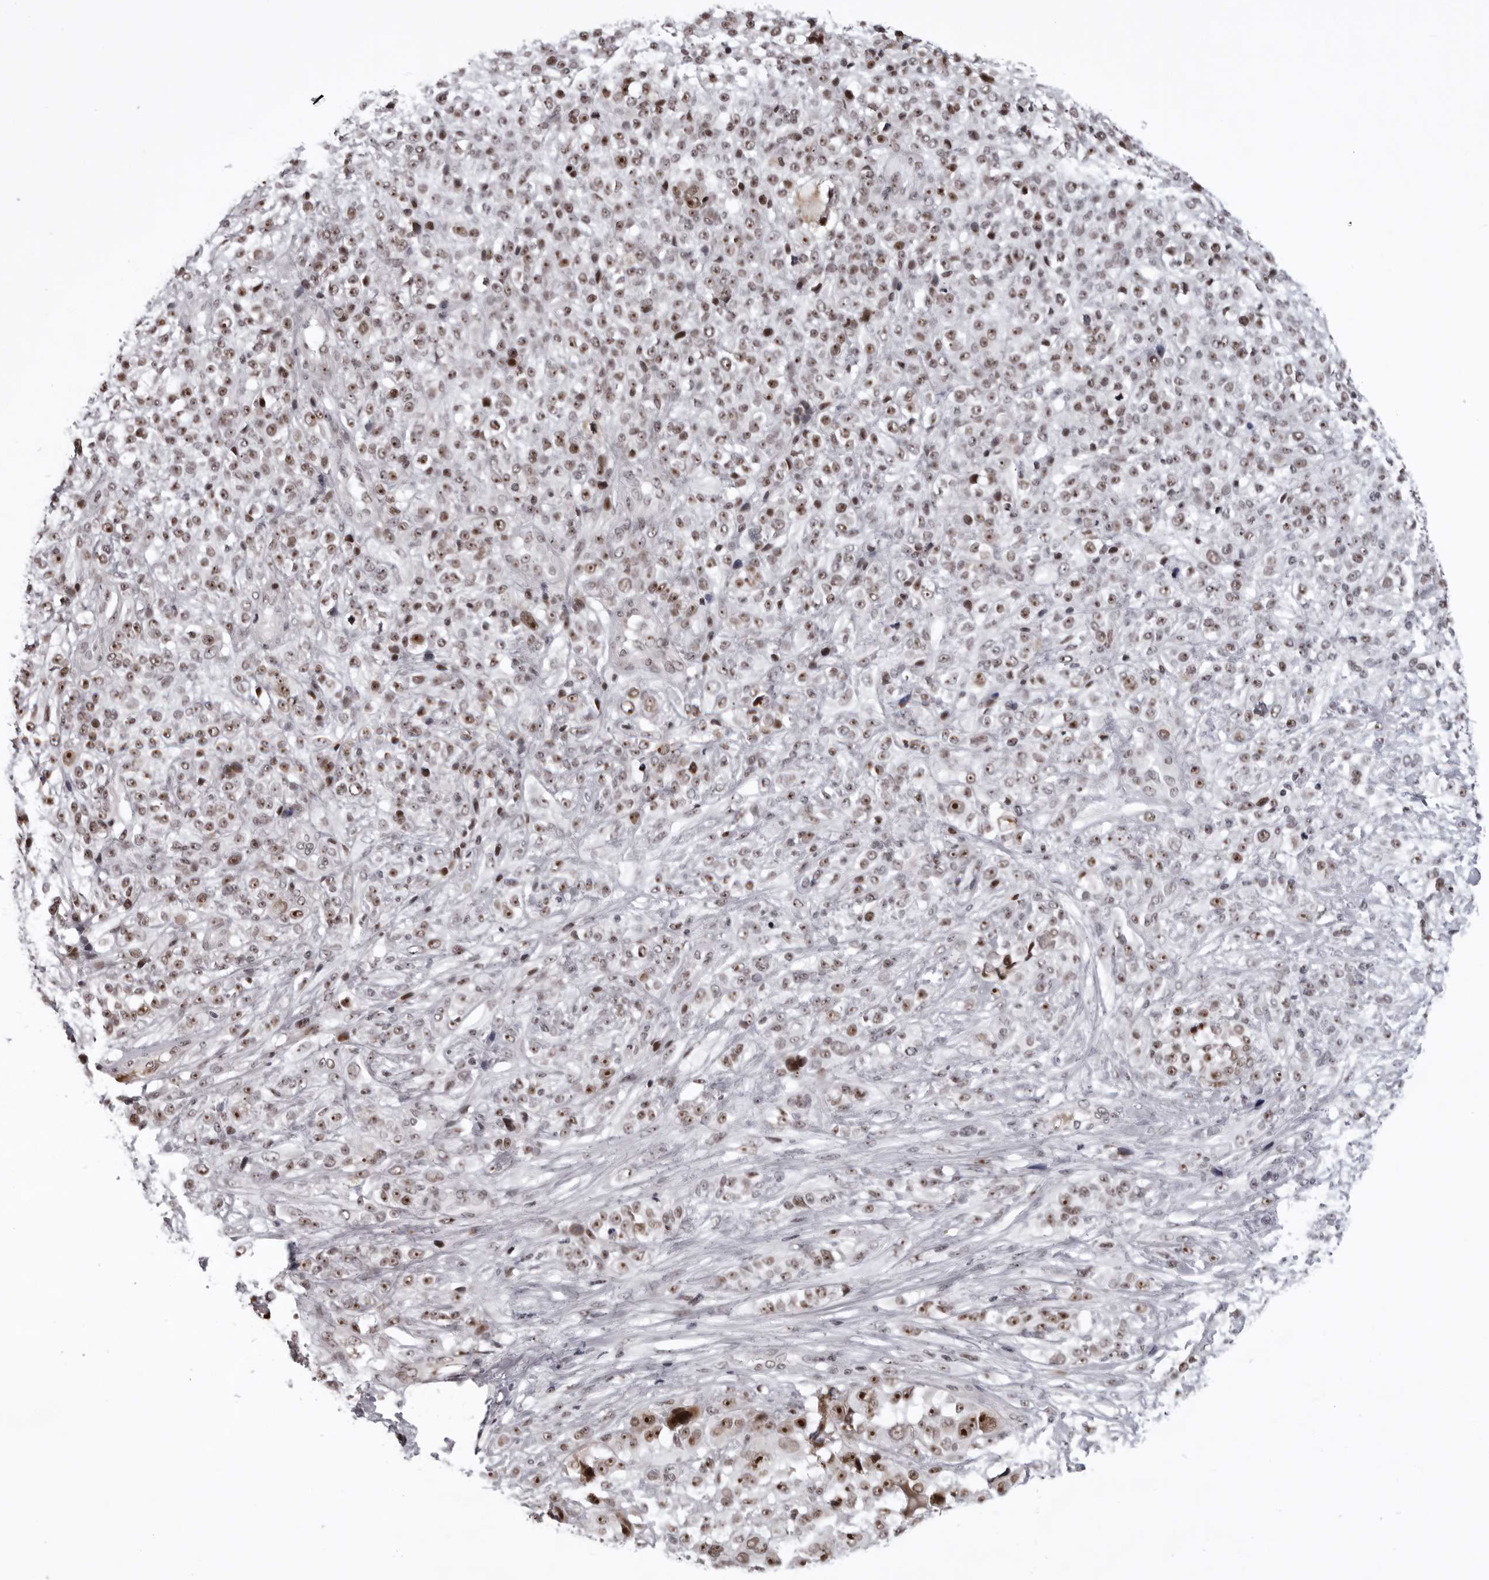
{"staining": {"intensity": "strong", "quantity": ">75%", "location": "nuclear"}, "tissue": "melanoma", "cell_type": "Tumor cells", "image_type": "cancer", "snomed": [{"axis": "morphology", "description": "Malignant melanoma, NOS"}, {"axis": "topography", "description": "Skin"}], "caption": "This photomicrograph displays immunohistochemistry (IHC) staining of human melanoma, with high strong nuclear expression in about >75% of tumor cells.", "gene": "EXOSC10", "patient": {"sex": "female", "age": 55}}